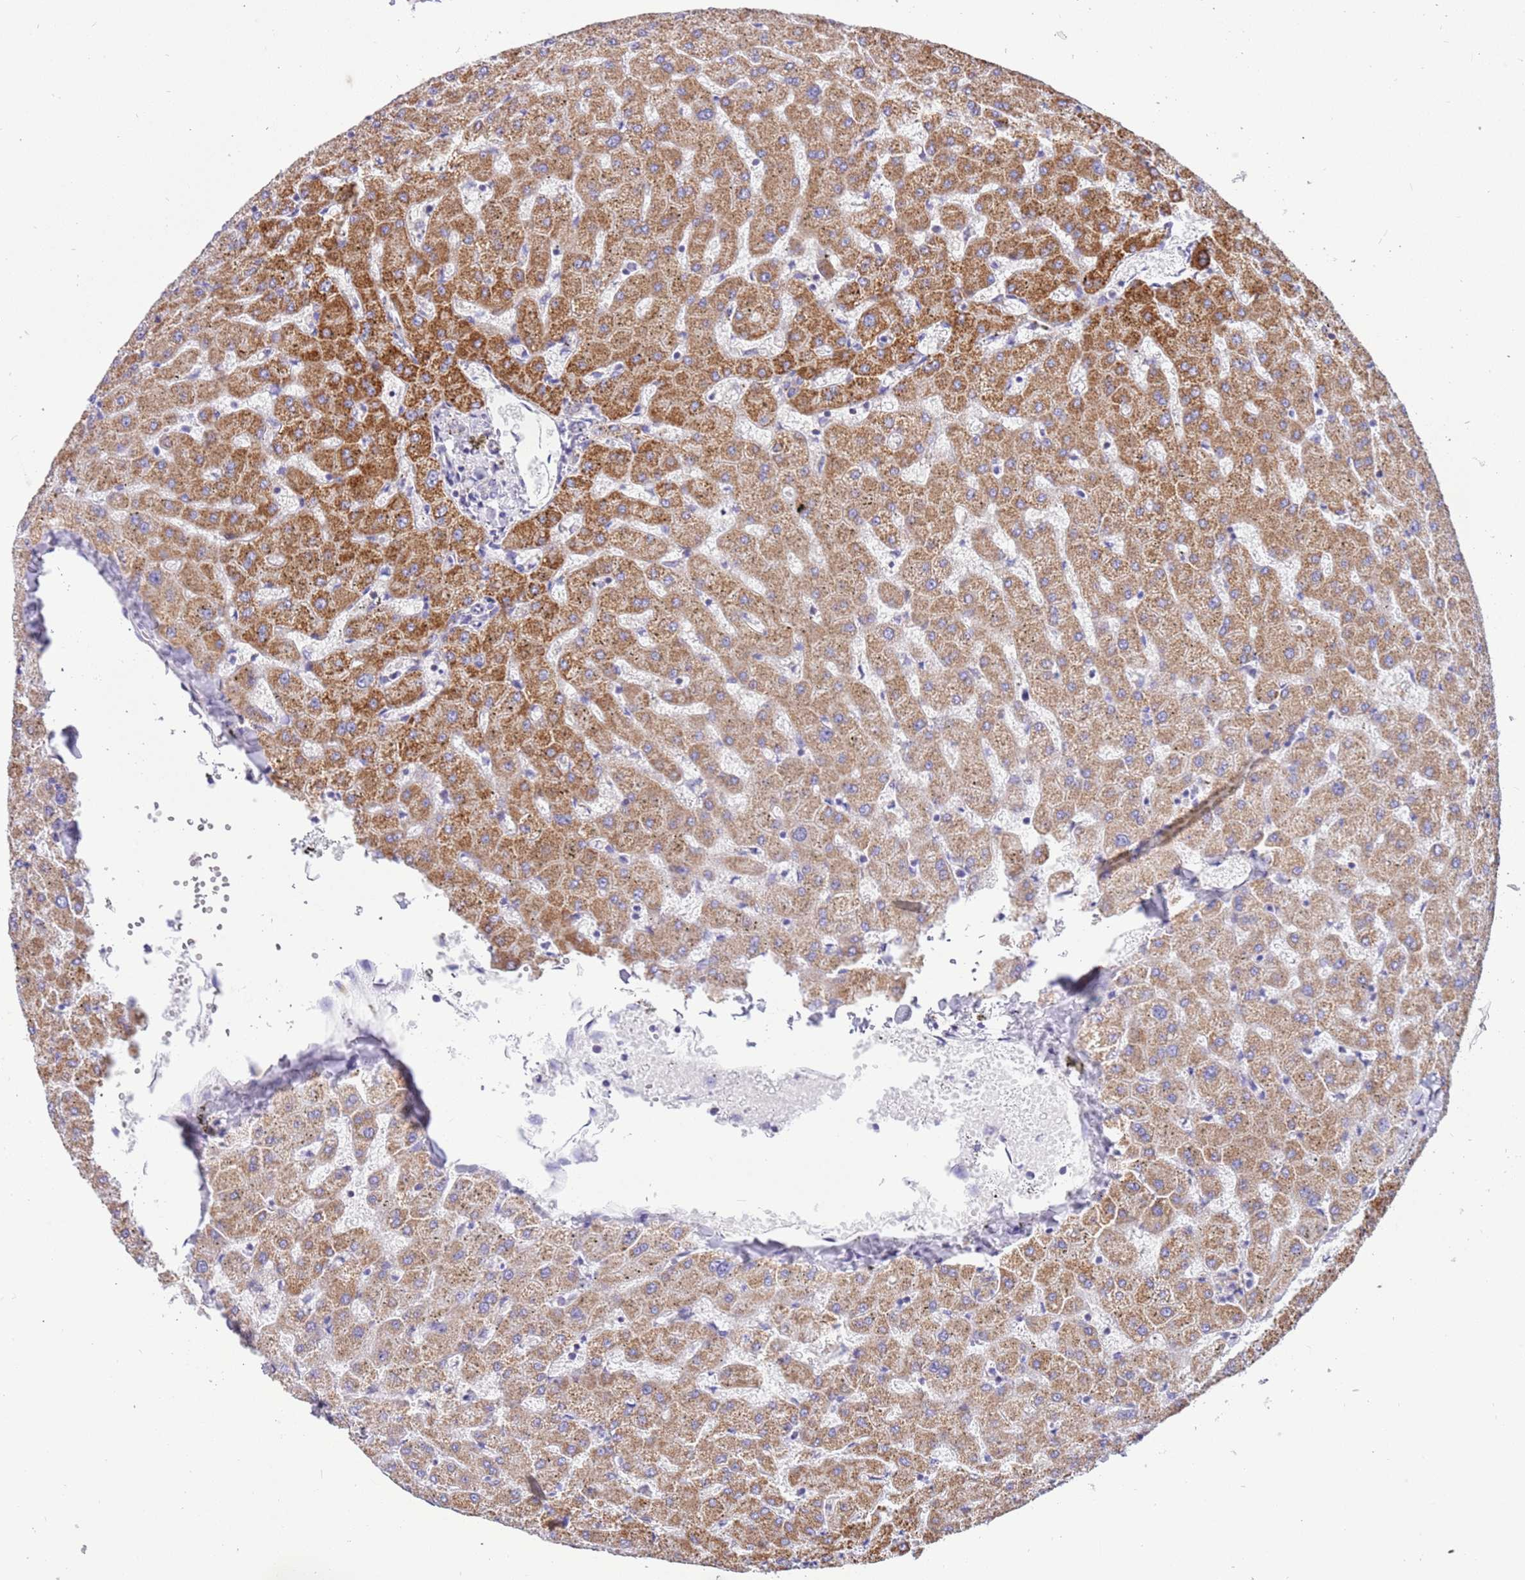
{"staining": {"intensity": "weak", "quantity": "25%-75%", "location": "cytoplasmic/membranous"}, "tissue": "liver", "cell_type": "Cholangiocytes", "image_type": "normal", "snomed": [{"axis": "morphology", "description": "Normal tissue, NOS"}, {"axis": "topography", "description": "Liver"}], "caption": "IHC of unremarkable liver displays low levels of weak cytoplasmic/membranous staining in approximately 25%-75% of cholangiocytes.", "gene": "SUCLG2", "patient": {"sex": "female", "age": 63}}